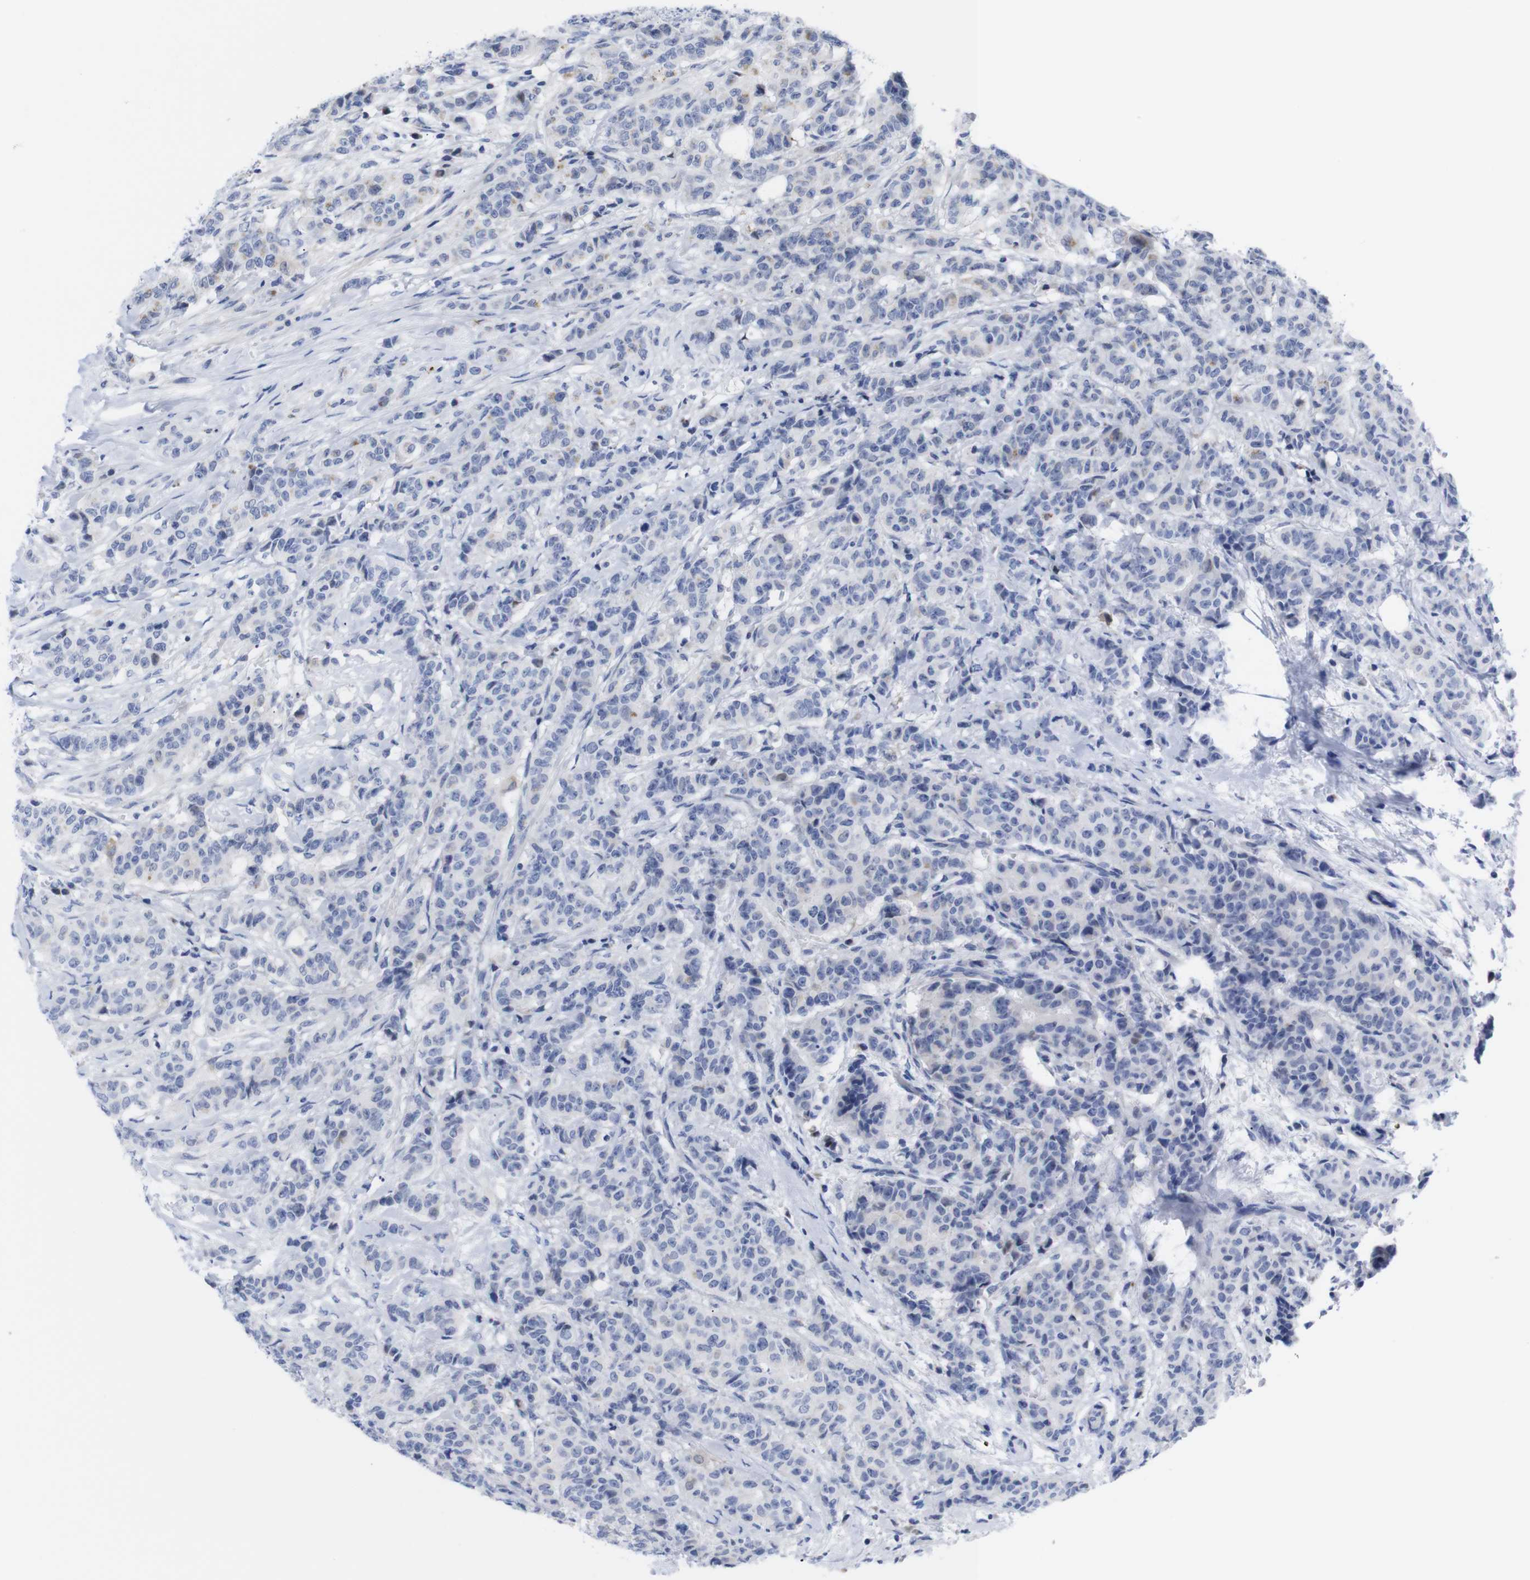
{"staining": {"intensity": "negative", "quantity": "none", "location": "none"}, "tissue": "breast cancer", "cell_type": "Tumor cells", "image_type": "cancer", "snomed": [{"axis": "morphology", "description": "Normal tissue, NOS"}, {"axis": "morphology", "description": "Duct carcinoma"}, {"axis": "topography", "description": "Breast"}], "caption": "IHC image of neoplastic tissue: breast cancer stained with DAB (3,3'-diaminobenzidine) shows no significant protein positivity in tumor cells.", "gene": "LRRC55", "patient": {"sex": "female", "age": 40}}